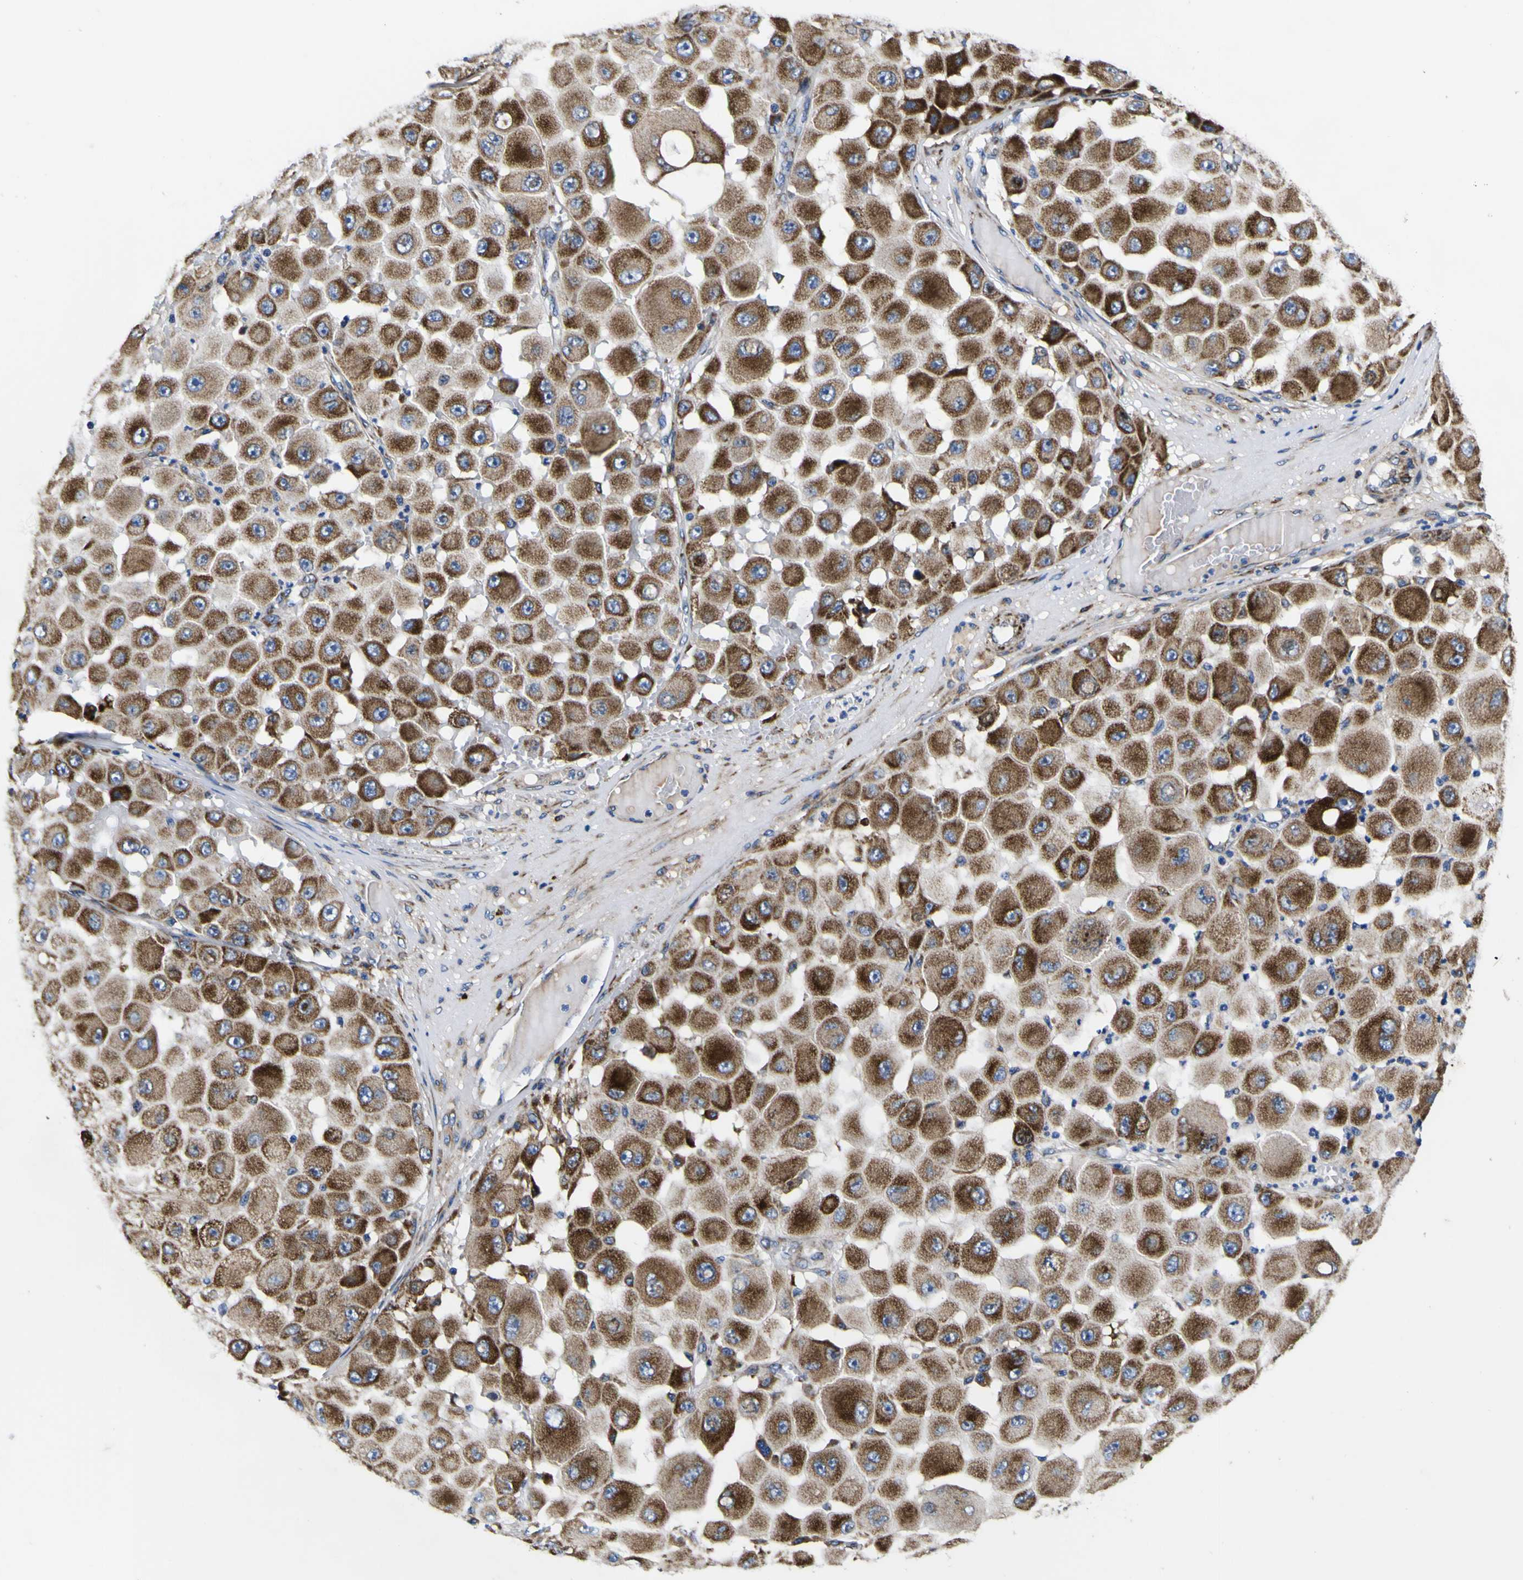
{"staining": {"intensity": "moderate", "quantity": ">75%", "location": "cytoplasmic/membranous"}, "tissue": "melanoma", "cell_type": "Tumor cells", "image_type": "cancer", "snomed": [{"axis": "morphology", "description": "Malignant melanoma, NOS"}, {"axis": "topography", "description": "Skin"}], "caption": "Immunohistochemical staining of human malignant melanoma displays medium levels of moderate cytoplasmic/membranous expression in about >75% of tumor cells.", "gene": "SCD", "patient": {"sex": "female", "age": 81}}